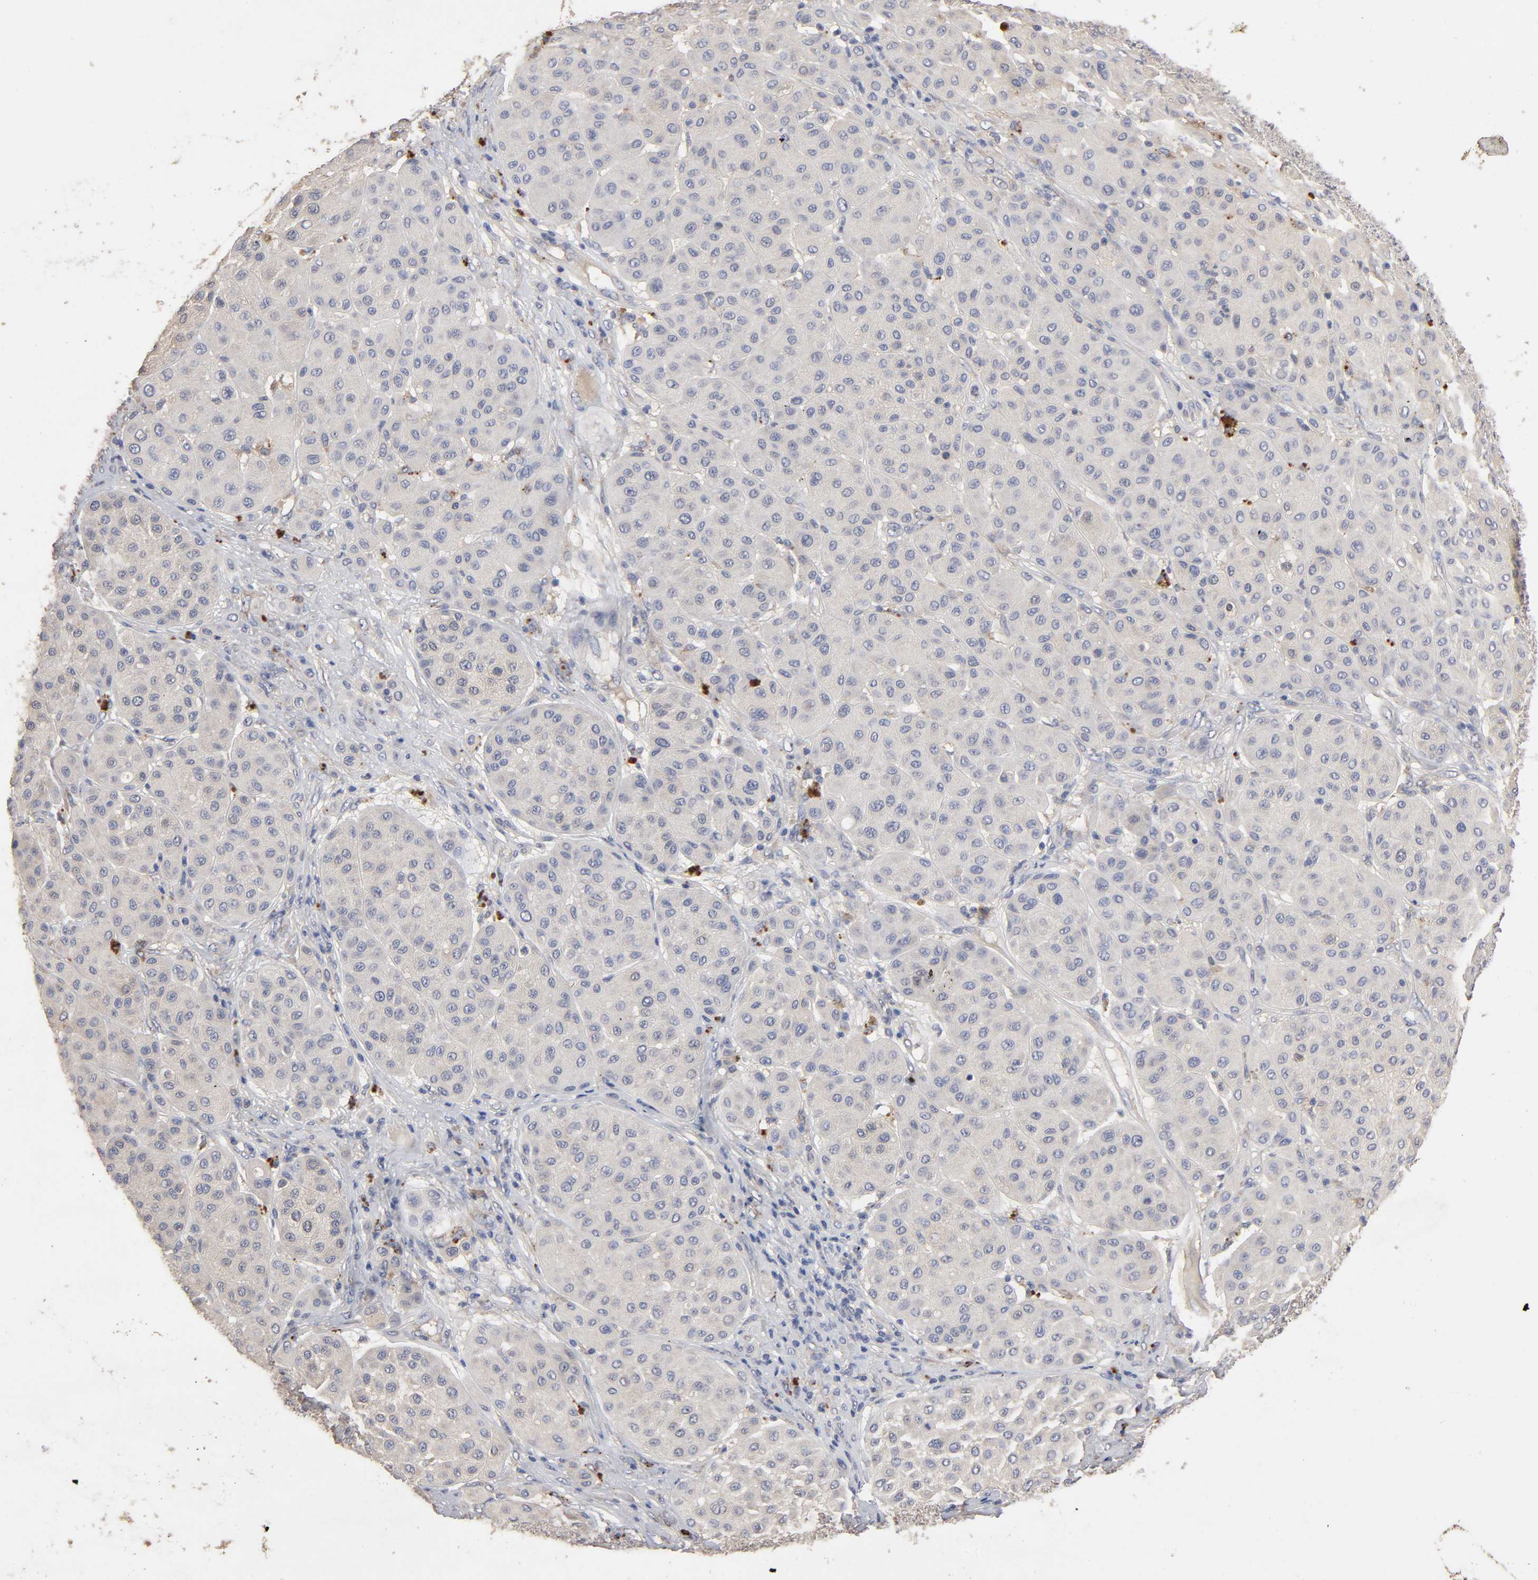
{"staining": {"intensity": "negative", "quantity": "none", "location": "none"}, "tissue": "melanoma", "cell_type": "Tumor cells", "image_type": "cancer", "snomed": [{"axis": "morphology", "description": "Normal tissue, NOS"}, {"axis": "morphology", "description": "Malignant melanoma, Metastatic site"}, {"axis": "topography", "description": "Skin"}], "caption": "DAB (3,3'-diaminobenzidine) immunohistochemical staining of human melanoma exhibits no significant positivity in tumor cells.", "gene": "EIF4G2", "patient": {"sex": "male", "age": 41}}